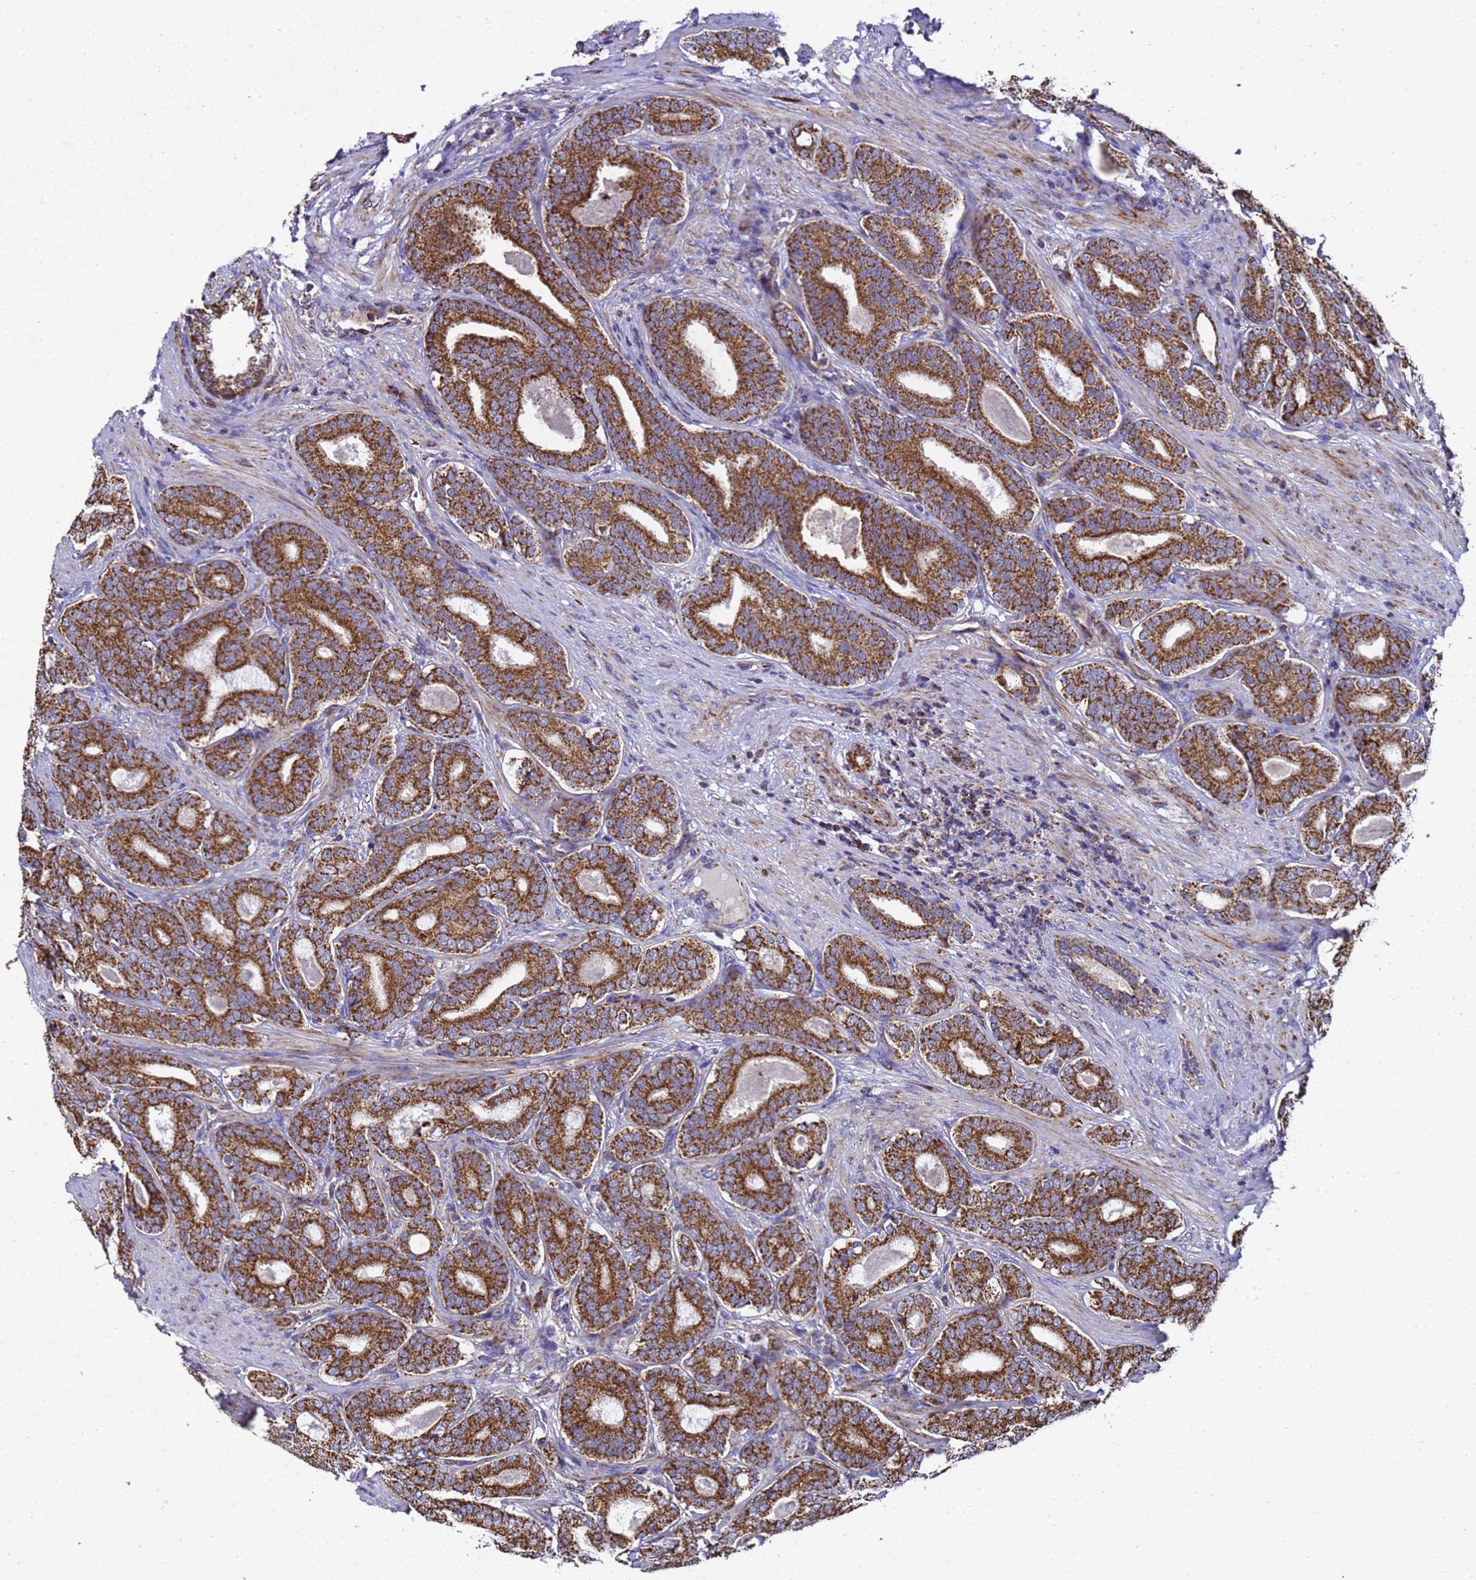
{"staining": {"intensity": "strong", "quantity": ">75%", "location": "cytoplasmic/membranous"}, "tissue": "prostate cancer", "cell_type": "Tumor cells", "image_type": "cancer", "snomed": [{"axis": "morphology", "description": "Adenocarcinoma, High grade"}, {"axis": "topography", "description": "Prostate"}], "caption": "Prostate cancer (high-grade adenocarcinoma) stained for a protein (brown) exhibits strong cytoplasmic/membranous positive positivity in about >75% of tumor cells.", "gene": "MRPS12", "patient": {"sex": "male", "age": 60}}